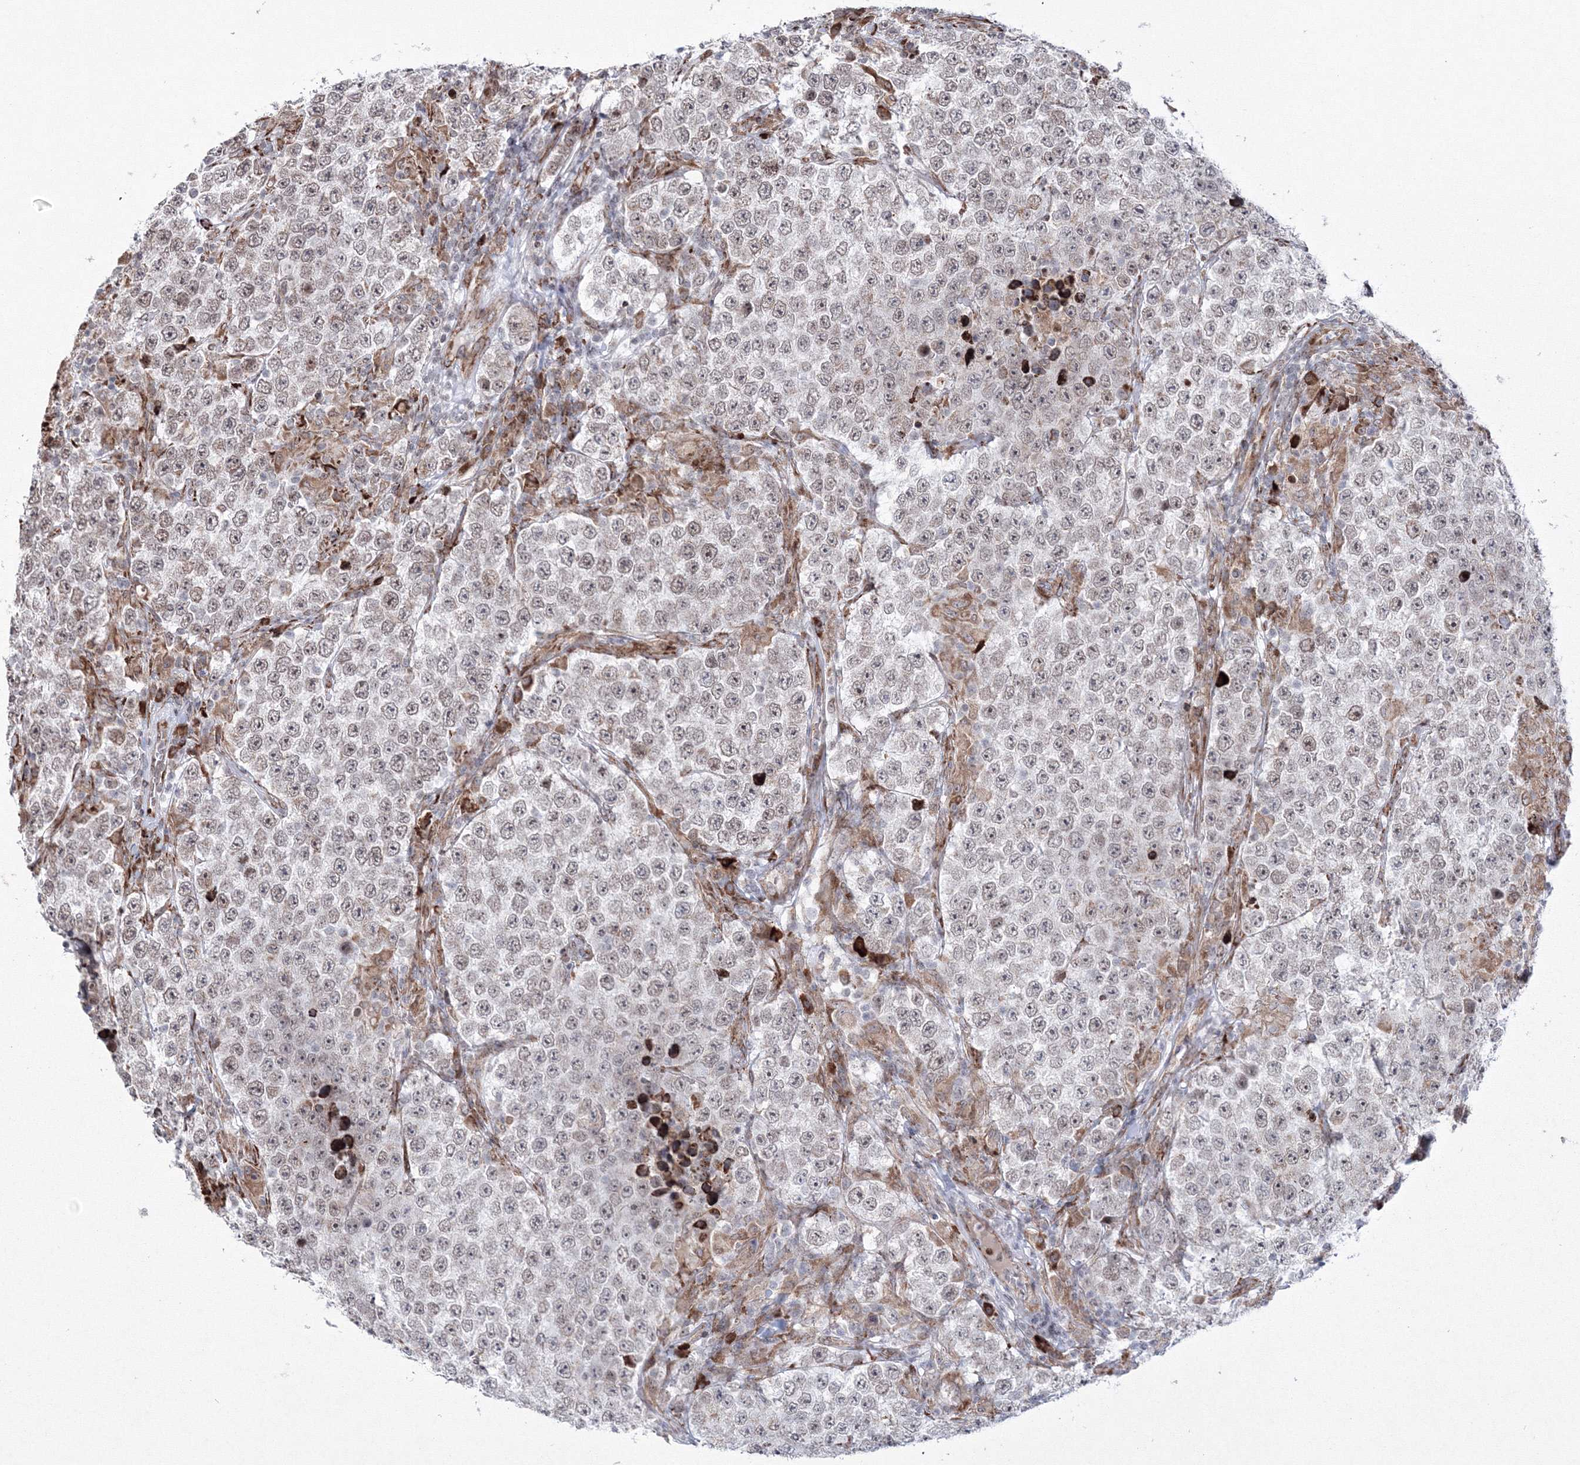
{"staining": {"intensity": "weak", "quantity": "25%-75%", "location": "nuclear"}, "tissue": "testis cancer", "cell_type": "Tumor cells", "image_type": "cancer", "snomed": [{"axis": "morphology", "description": "Normal tissue, NOS"}, {"axis": "morphology", "description": "Urothelial carcinoma, High grade"}, {"axis": "morphology", "description": "Seminoma, NOS"}, {"axis": "morphology", "description": "Carcinoma, Embryonal, NOS"}, {"axis": "topography", "description": "Urinary bladder"}, {"axis": "topography", "description": "Testis"}], "caption": "Immunohistochemistry image of neoplastic tissue: human testis seminoma stained using IHC displays low levels of weak protein expression localized specifically in the nuclear of tumor cells, appearing as a nuclear brown color.", "gene": "EFCAB12", "patient": {"sex": "male", "age": 41}}